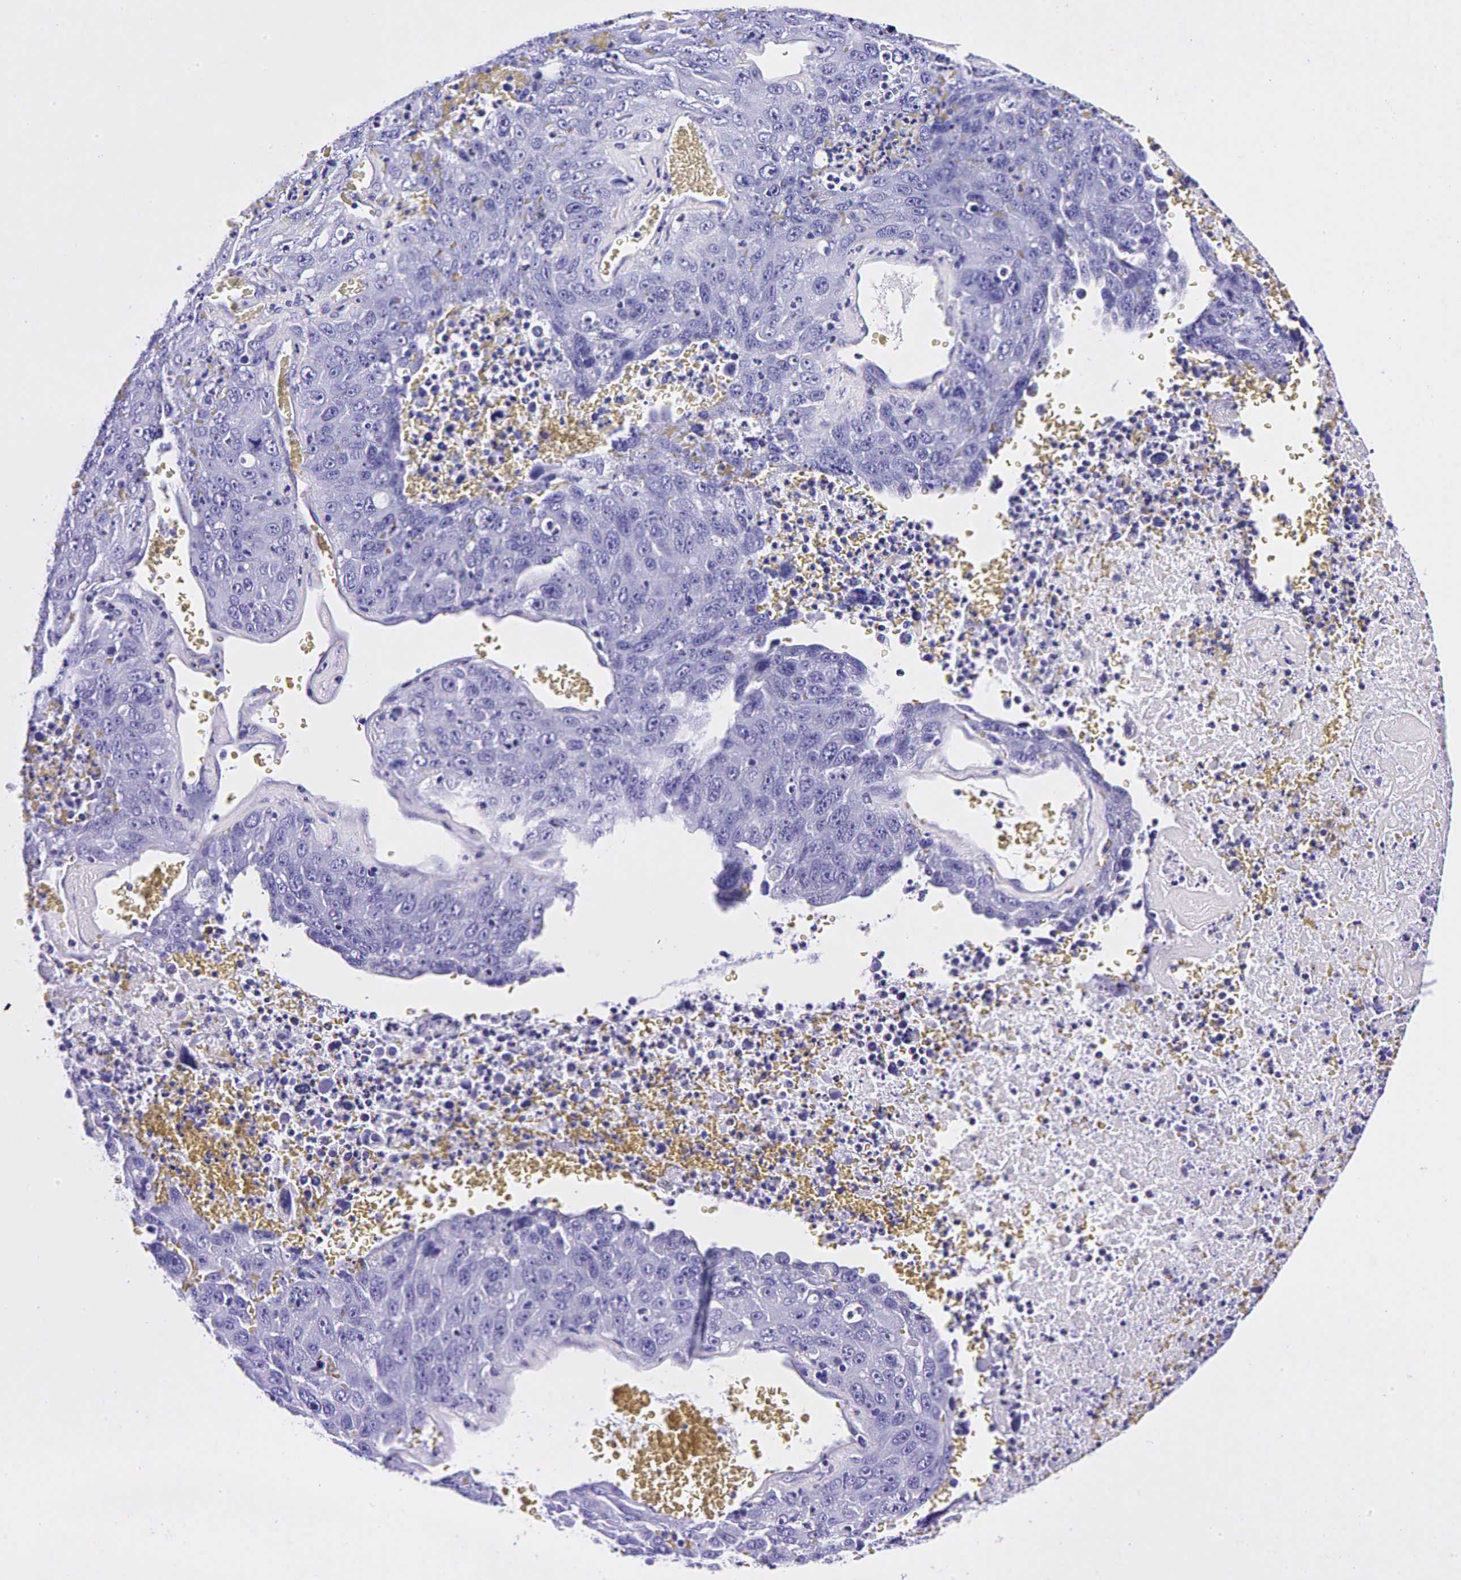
{"staining": {"intensity": "negative", "quantity": "none", "location": "none"}, "tissue": "lung cancer", "cell_type": "Tumor cells", "image_type": "cancer", "snomed": [{"axis": "morphology", "description": "Squamous cell carcinoma, NOS"}, {"axis": "topography", "description": "Lung"}], "caption": "Tumor cells show no significant protein positivity in lung cancer (squamous cell carcinoma).", "gene": "GAST", "patient": {"sex": "male", "age": 64}}